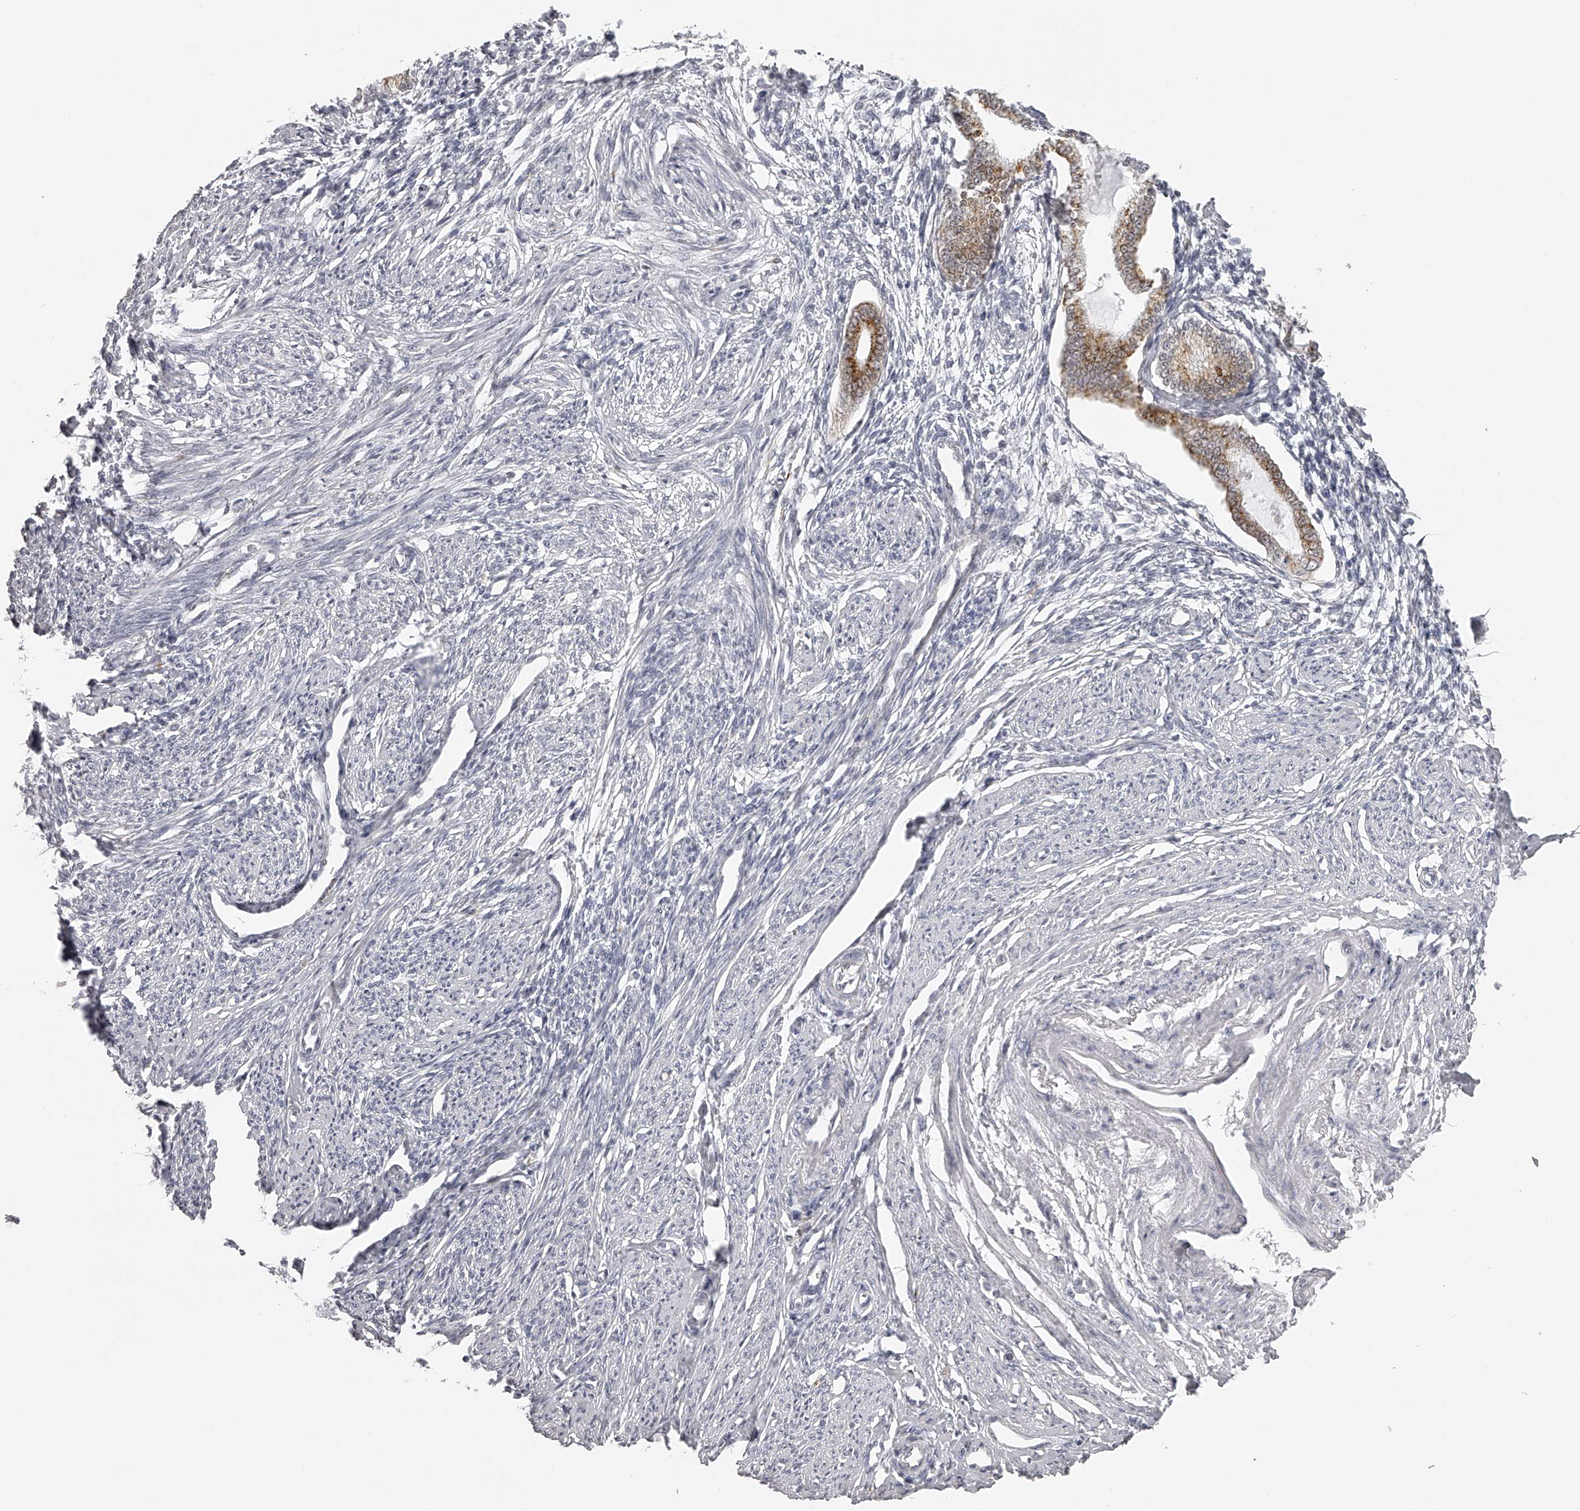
{"staining": {"intensity": "negative", "quantity": "none", "location": "none"}, "tissue": "endometrium", "cell_type": "Cells in endometrial stroma", "image_type": "normal", "snomed": [{"axis": "morphology", "description": "Normal tissue, NOS"}, {"axis": "topography", "description": "Endometrium"}], "caption": "A high-resolution histopathology image shows immunohistochemistry staining of benign endometrium, which reveals no significant positivity in cells in endometrial stroma.", "gene": "RNF220", "patient": {"sex": "female", "age": 56}}